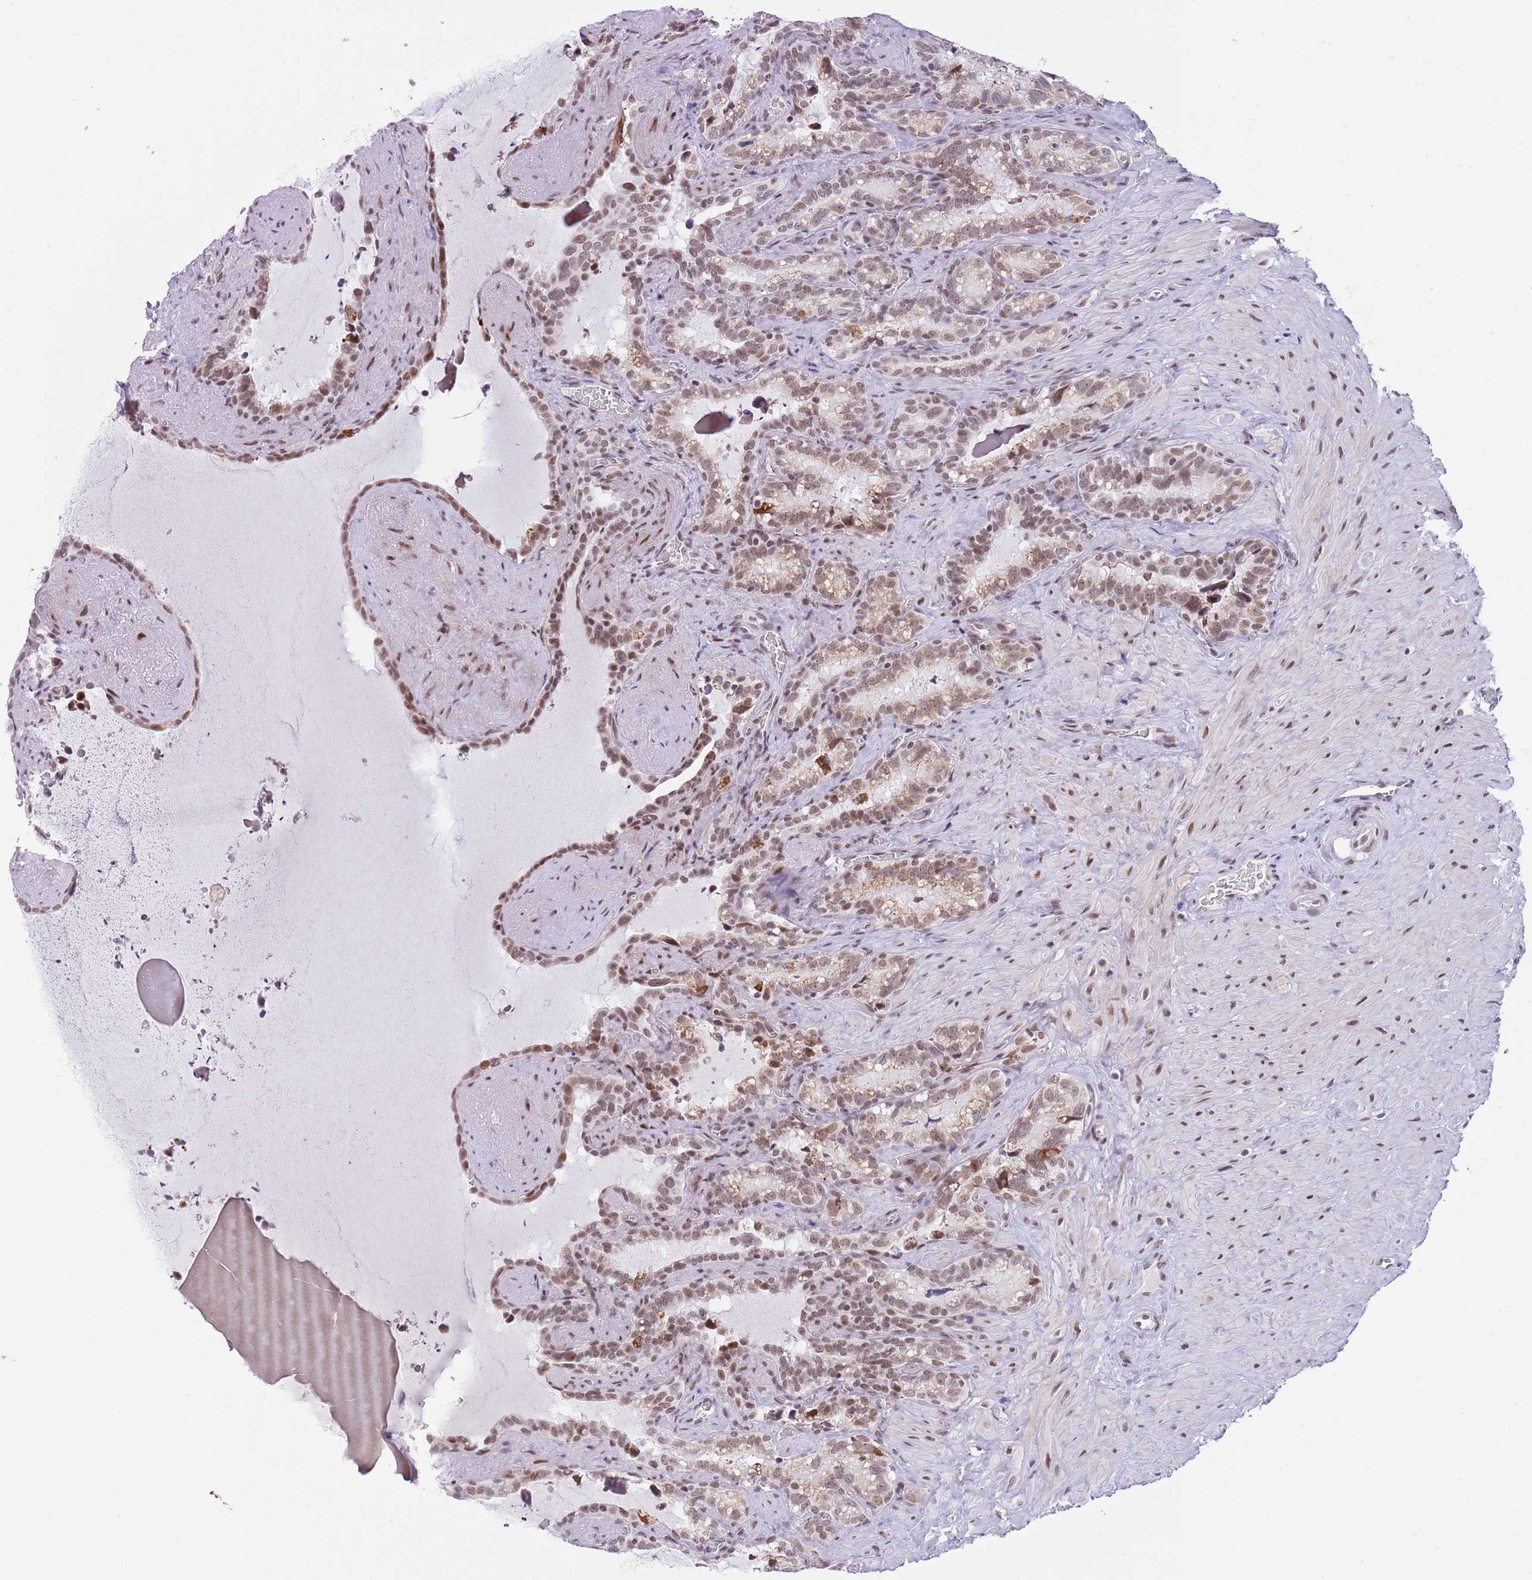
{"staining": {"intensity": "moderate", "quantity": ">75%", "location": "cytoplasmic/membranous,nuclear"}, "tissue": "seminal vesicle", "cell_type": "Glandular cells", "image_type": "normal", "snomed": [{"axis": "morphology", "description": "Normal tissue, NOS"}, {"axis": "topography", "description": "Prostate"}, {"axis": "topography", "description": "Seminal veicle"}], "caption": "Protein staining by immunohistochemistry (IHC) displays moderate cytoplasmic/membranous,nuclear positivity in about >75% of glandular cells in normal seminal vesicle. Nuclei are stained in blue.", "gene": "RFX1", "patient": {"sex": "male", "age": 58}}